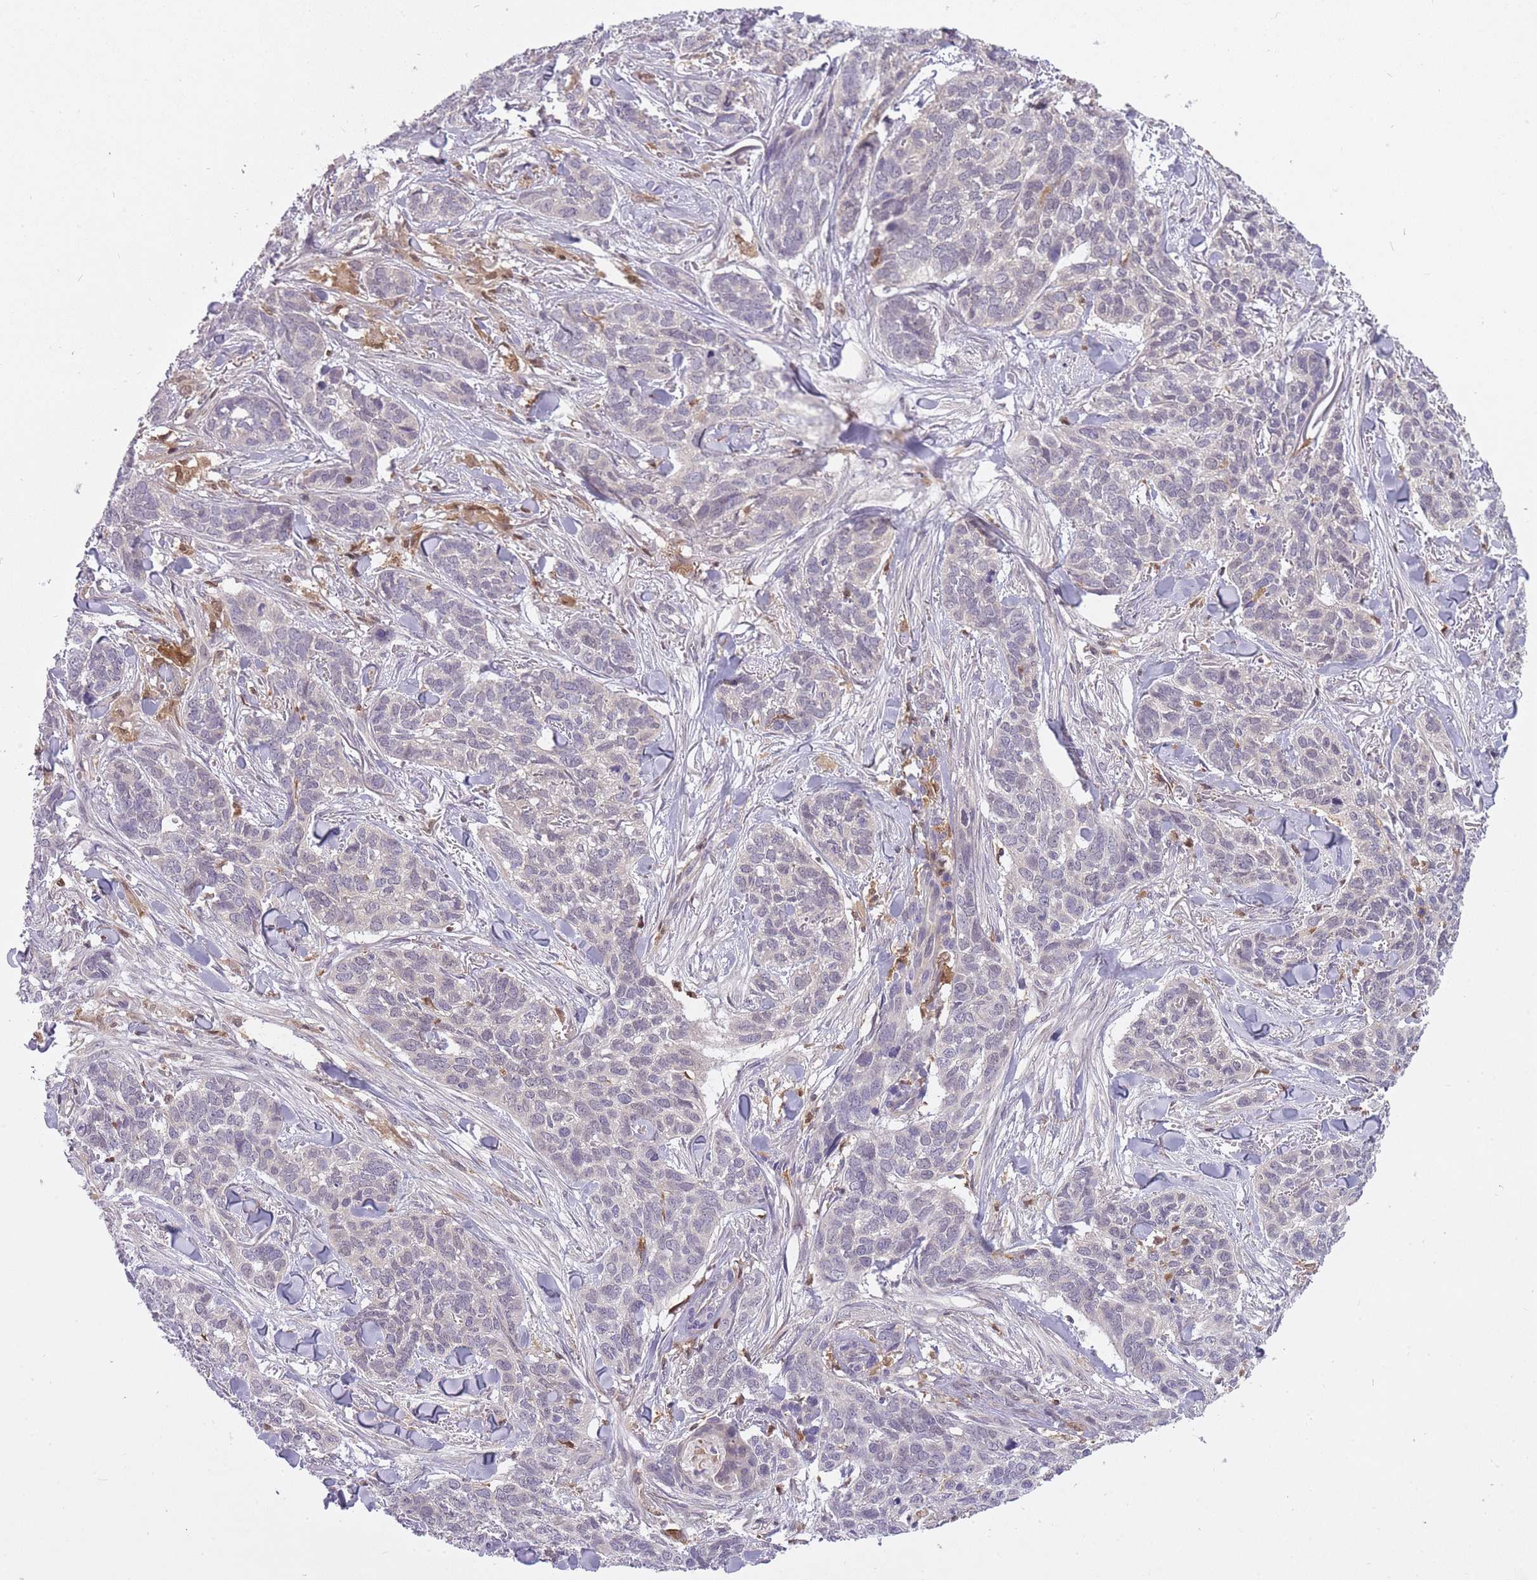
{"staining": {"intensity": "negative", "quantity": "none", "location": "none"}, "tissue": "skin cancer", "cell_type": "Tumor cells", "image_type": "cancer", "snomed": [{"axis": "morphology", "description": "Basal cell carcinoma"}, {"axis": "topography", "description": "Skin"}], "caption": "Tumor cells are negative for protein expression in human basal cell carcinoma (skin).", "gene": "CXorf38", "patient": {"sex": "male", "age": 86}}